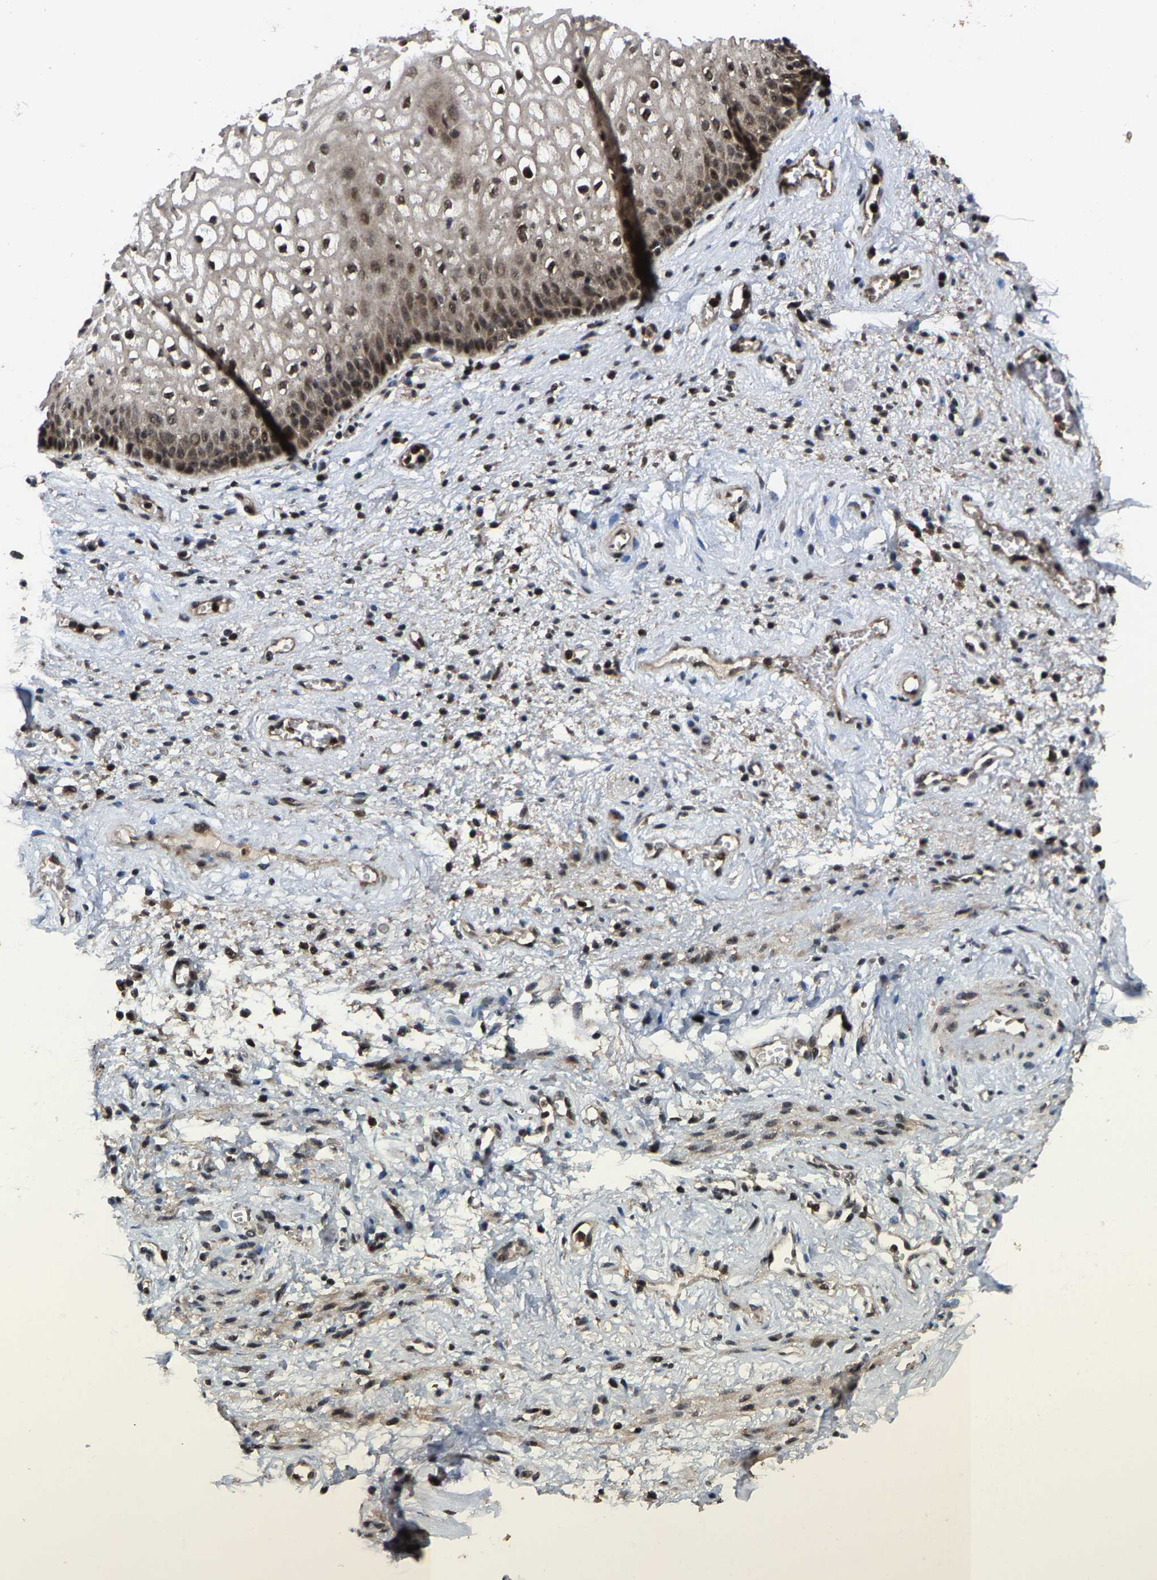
{"staining": {"intensity": "strong", "quantity": "25%-75%", "location": "cytoplasmic/membranous,nuclear"}, "tissue": "vagina", "cell_type": "Squamous epithelial cells", "image_type": "normal", "snomed": [{"axis": "morphology", "description": "Normal tissue, NOS"}, {"axis": "topography", "description": "Vagina"}], "caption": "Immunohistochemistry (IHC) of normal human vagina displays high levels of strong cytoplasmic/membranous,nuclear staining in about 25%-75% of squamous epithelial cells.", "gene": "HAUS6", "patient": {"sex": "female", "age": 34}}